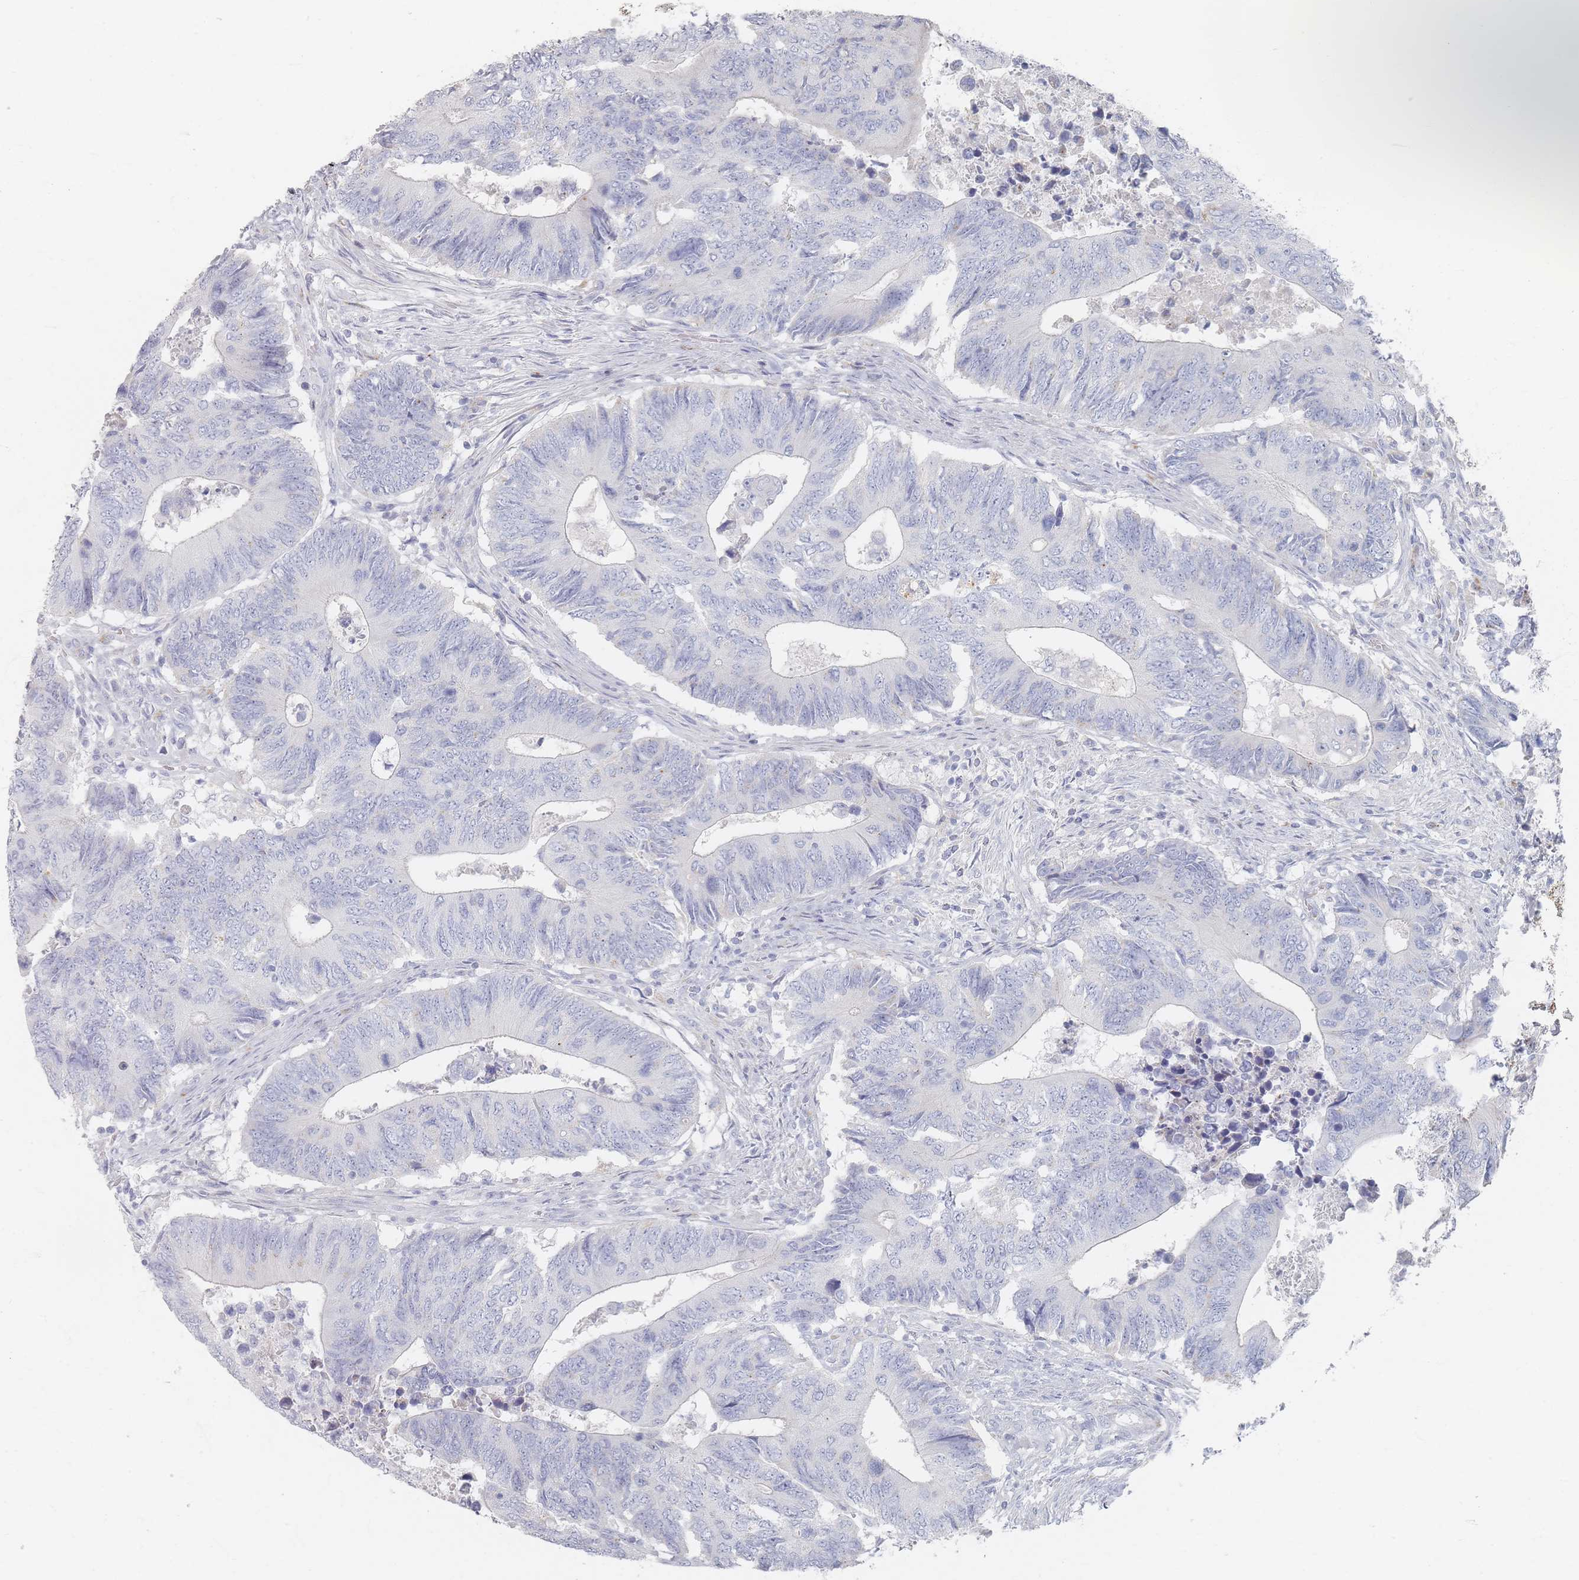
{"staining": {"intensity": "negative", "quantity": "none", "location": "none"}, "tissue": "colorectal cancer", "cell_type": "Tumor cells", "image_type": "cancer", "snomed": [{"axis": "morphology", "description": "Adenocarcinoma, NOS"}, {"axis": "topography", "description": "Colon"}], "caption": "Immunohistochemistry micrograph of neoplastic tissue: human adenocarcinoma (colorectal) stained with DAB (3,3'-diaminobenzidine) exhibits no significant protein positivity in tumor cells. Nuclei are stained in blue.", "gene": "SLC2A11", "patient": {"sex": "male", "age": 87}}